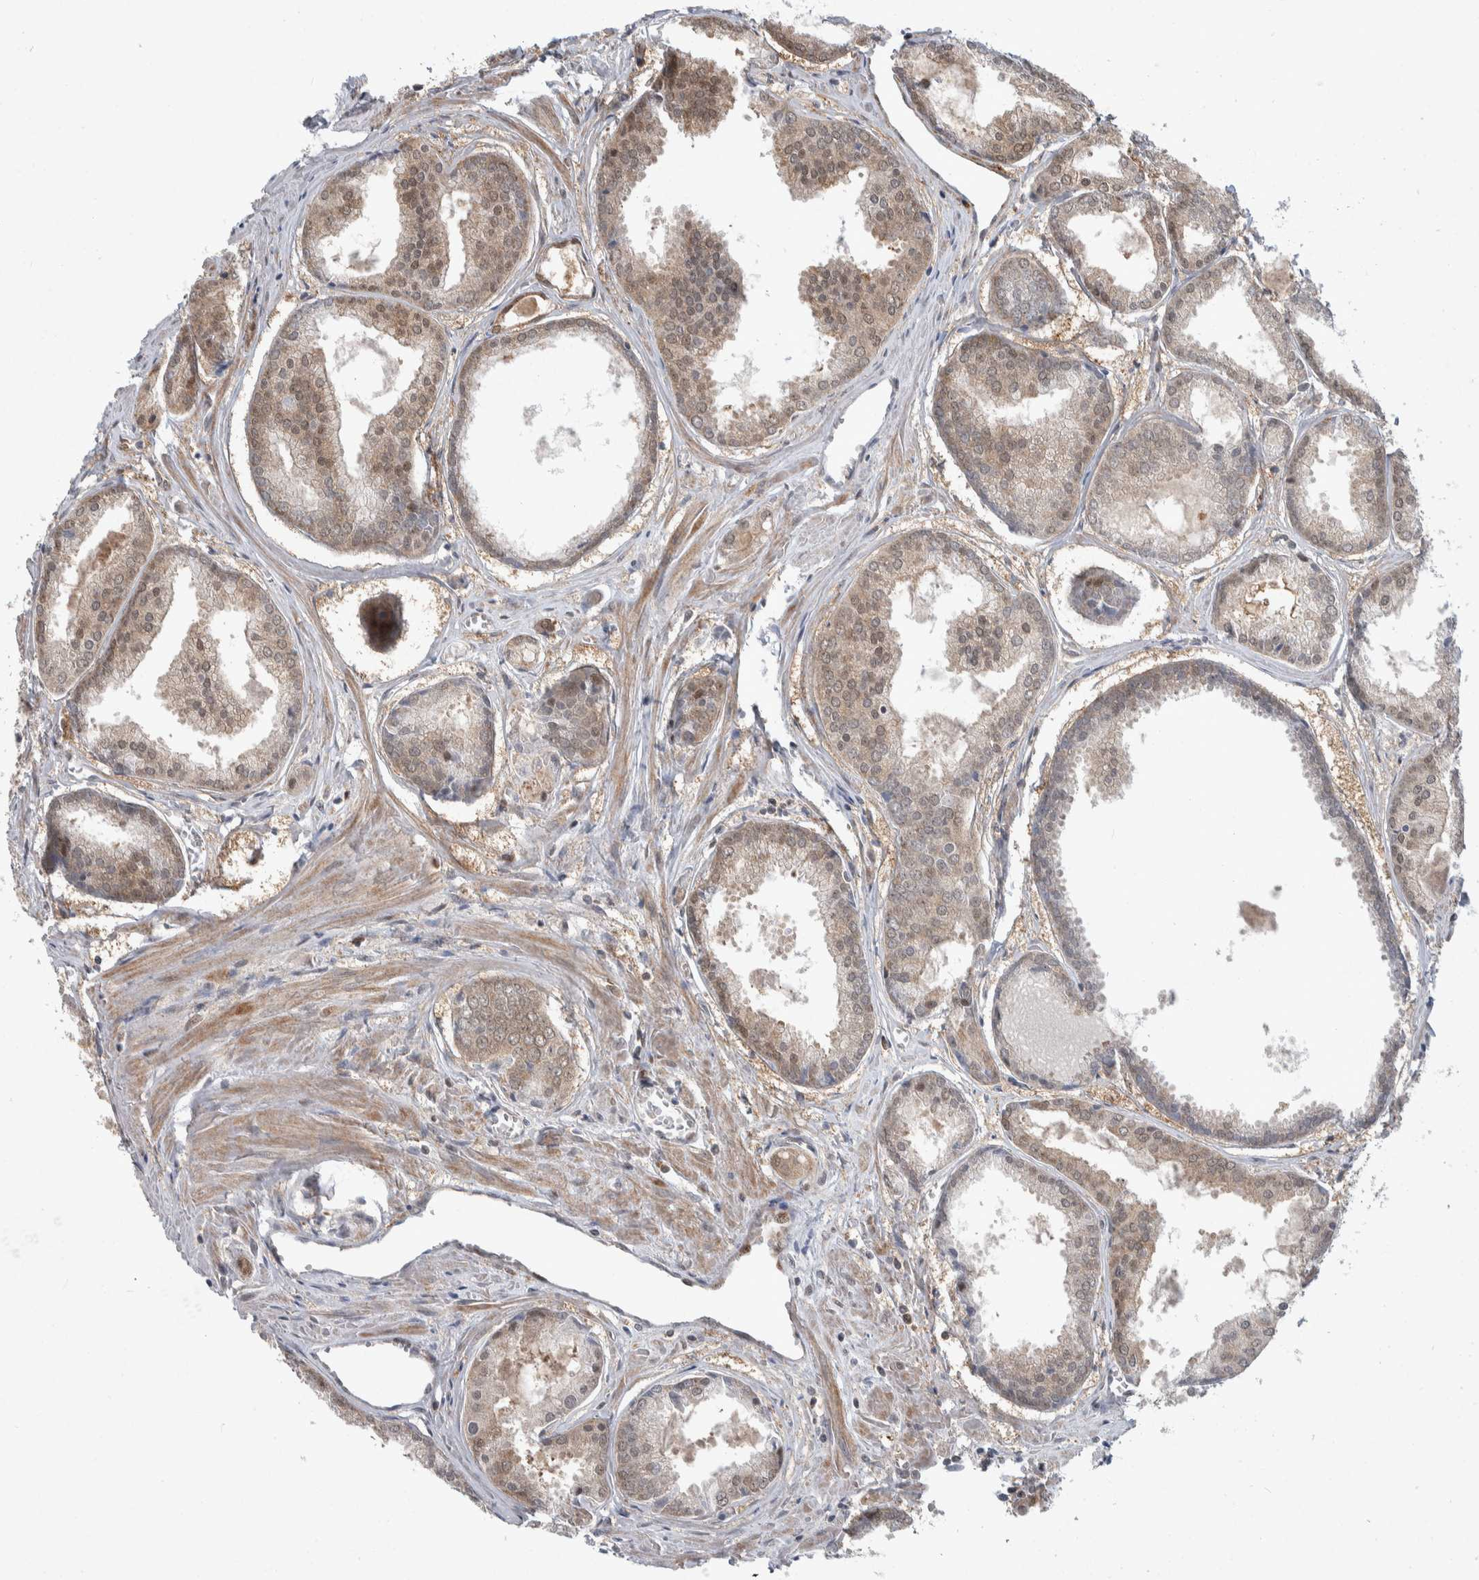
{"staining": {"intensity": "weak", "quantity": ">75%", "location": "cytoplasmic/membranous"}, "tissue": "prostate cancer", "cell_type": "Tumor cells", "image_type": "cancer", "snomed": [{"axis": "morphology", "description": "Adenocarcinoma, Low grade"}, {"axis": "topography", "description": "Prostate"}], "caption": "This image demonstrates immunohistochemistry staining of low-grade adenocarcinoma (prostate), with low weak cytoplasmic/membranous positivity in approximately >75% of tumor cells.", "gene": "PTPA", "patient": {"sex": "male", "age": 64}}